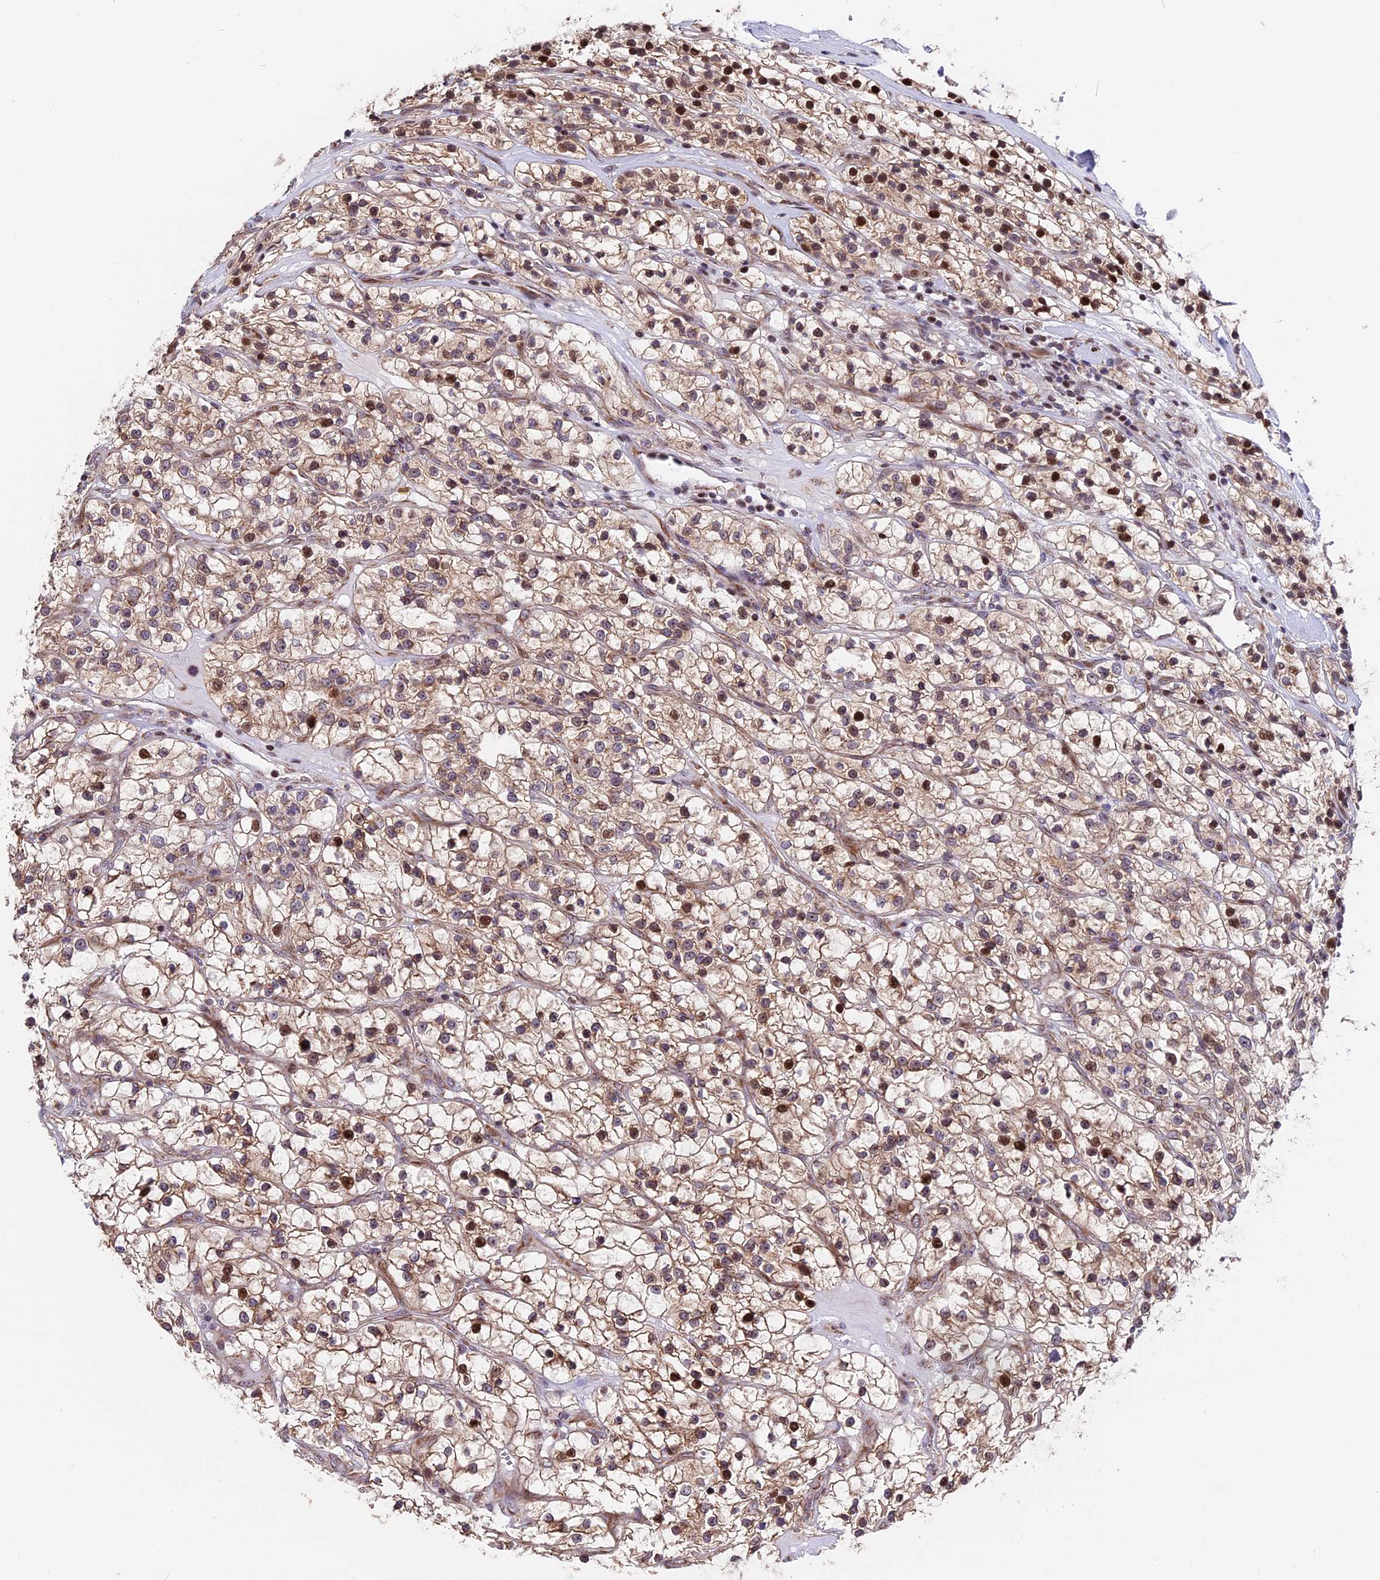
{"staining": {"intensity": "moderate", "quantity": ">75%", "location": "cytoplasmic/membranous,nuclear"}, "tissue": "renal cancer", "cell_type": "Tumor cells", "image_type": "cancer", "snomed": [{"axis": "morphology", "description": "Adenocarcinoma, NOS"}, {"axis": "topography", "description": "Kidney"}], "caption": "IHC (DAB) staining of renal cancer reveals moderate cytoplasmic/membranous and nuclear protein staining in approximately >75% of tumor cells.", "gene": "FAM174C", "patient": {"sex": "female", "age": 57}}